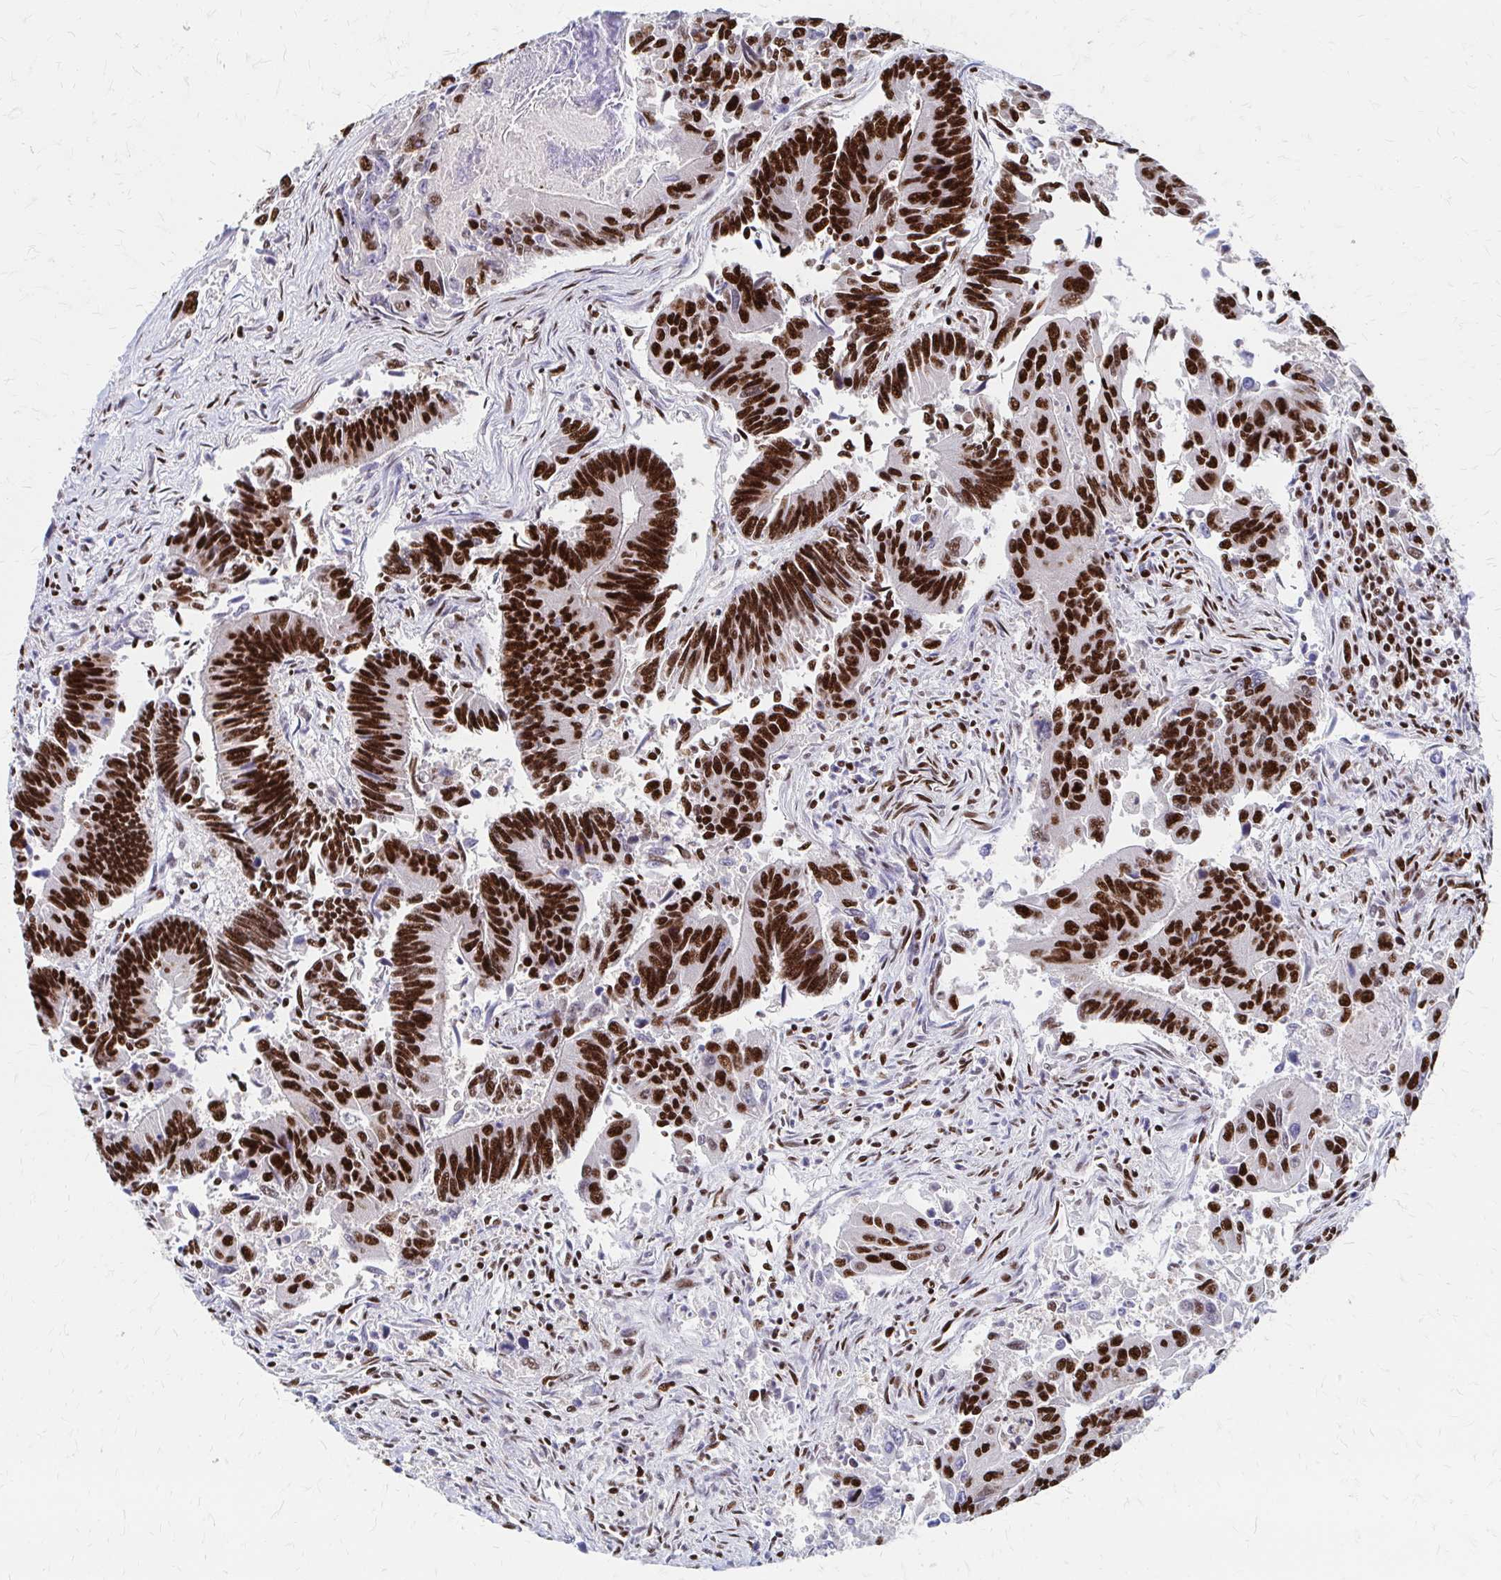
{"staining": {"intensity": "strong", "quantity": ">75%", "location": "nuclear"}, "tissue": "colorectal cancer", "cell_type": "Tumor cells", "image_type": "cancer", "snomed": [{"axis": "morphology", "description": "Adenocarcinoma, NOS"}, {"axis": "topography", "description": "Colon"}], "caption": "Adenocarcinoma (colorectal) stained with a brown dye demonstrates strong nuclear positive positivity in approximately >75% of tumor cells.", "gene": "CNKSR3", "patient": {"sex": "female", "age": 67}}